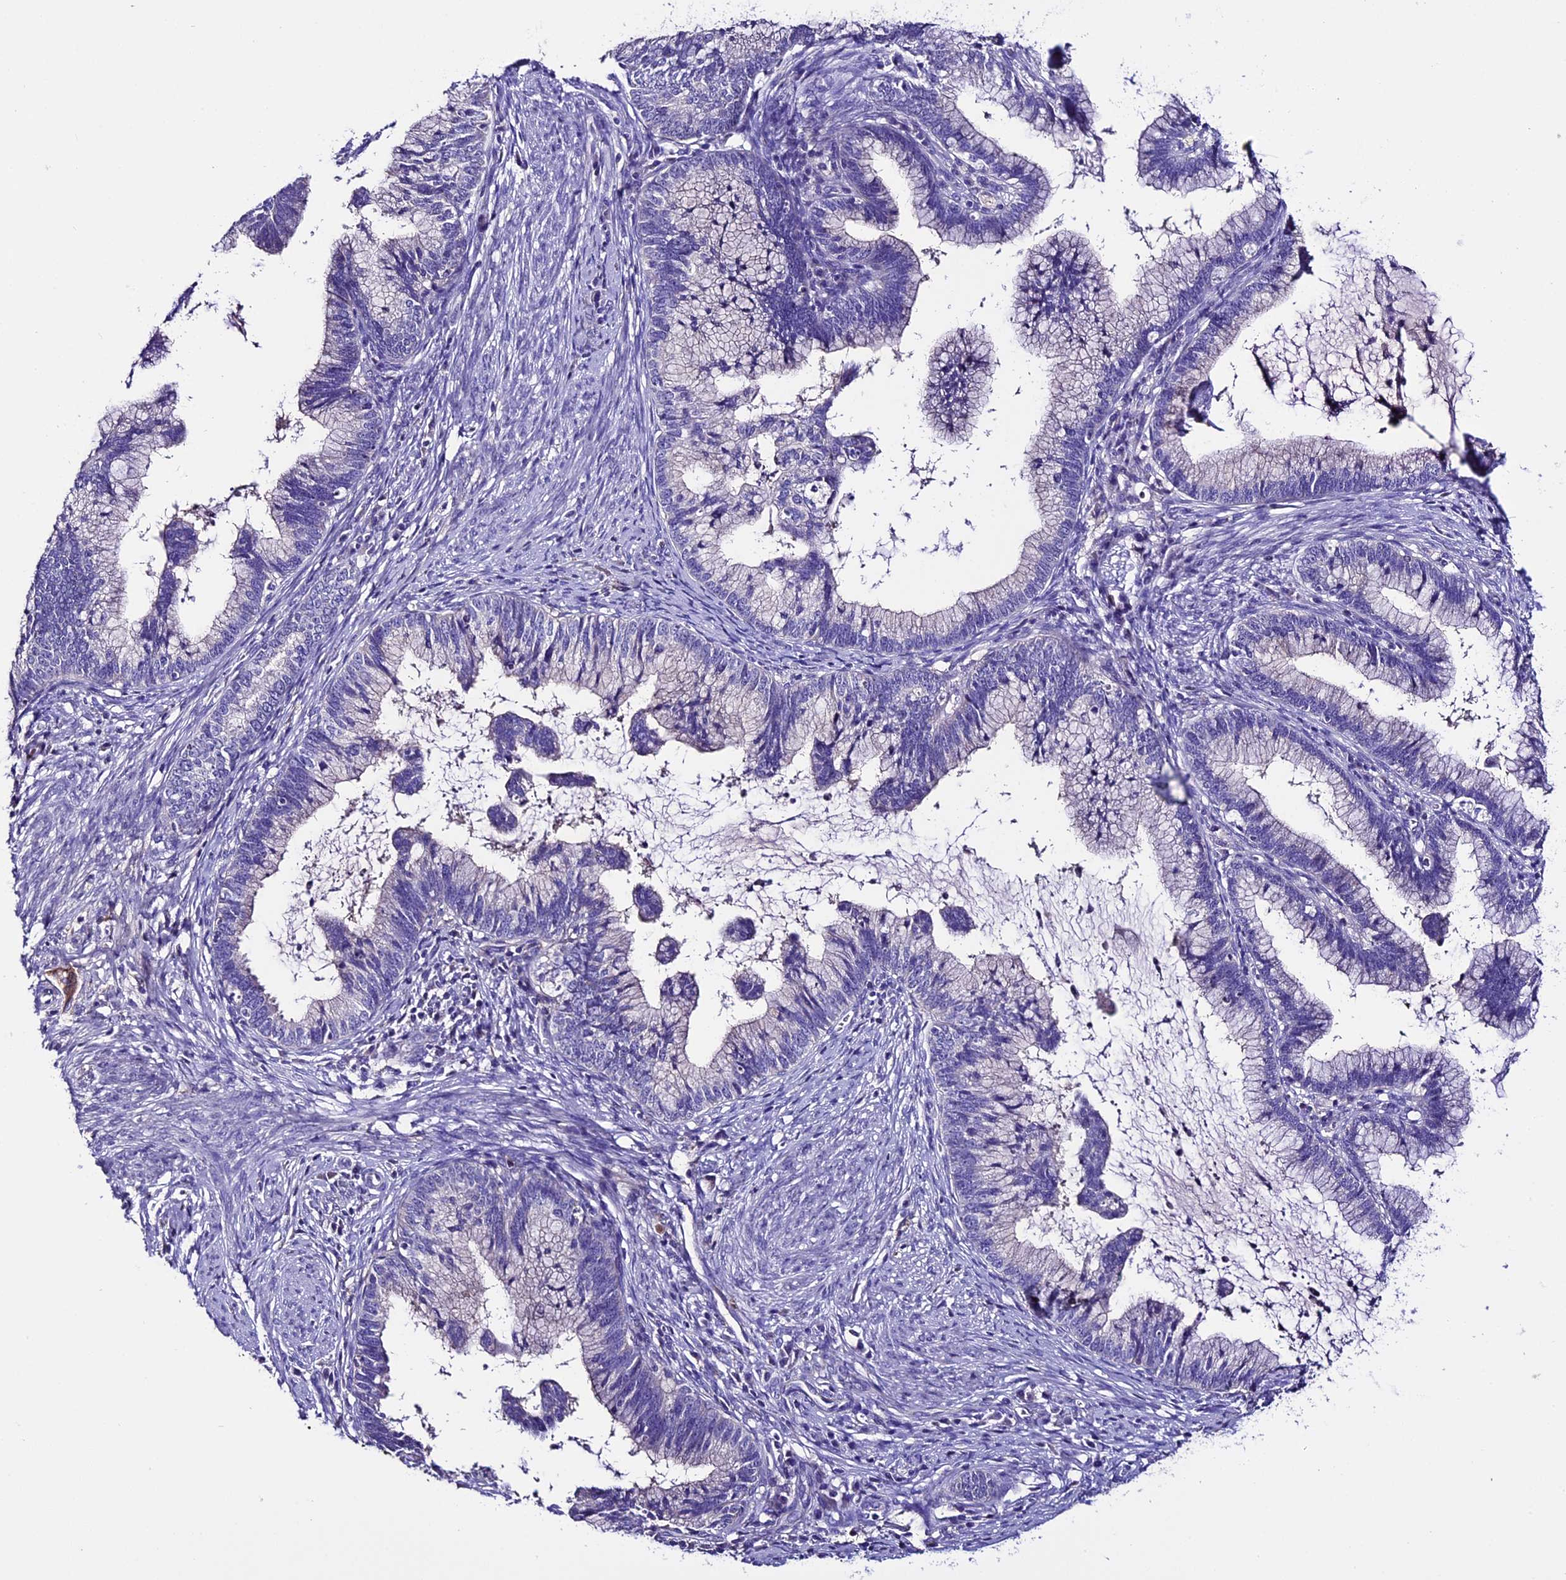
{"staining": {"intensity": "negative", "quantity": "none", "location": "none"}, "tissue": "cervical cancer", "cell_type": "Tumor cells", "image_type": "cancer", "snomed": [{"axis": "morphology", "description": "Adenocarcinoma, NOS"}, {"axis": "topography", "description": "Cervix"}], "caption": "The immunohistochemistry histopathology image has no significant staining in tumor cells of cervical cancer (adenocarcinoma) tissue. The staining was performed using DAB (3,3'-diaminobenzidine) to visualize the protein expression in brown, while the nuclei were stained in blue with hematoxylin (Magnification: 20x).", "gene": "TCP11L2", "patient": {"sex": "female", "age": 36}}